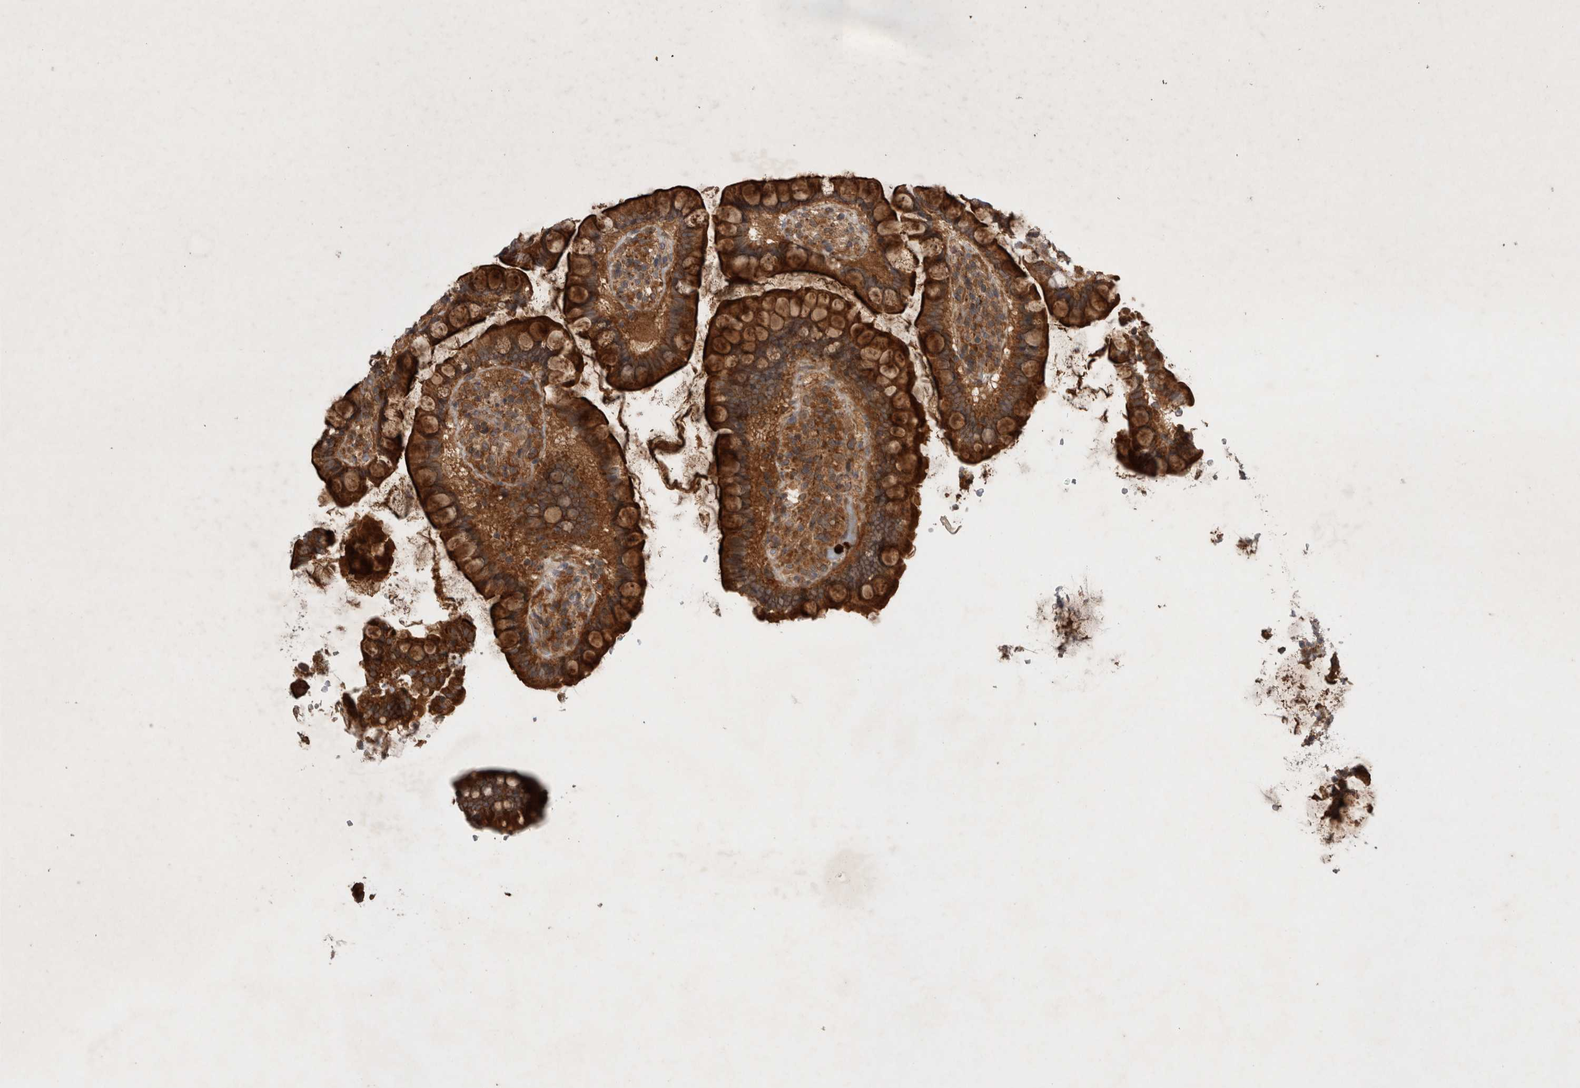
{"staining": {"intensity": "strong", "quantity": ">75%", "location": "cytoplasmic/membranous"}, "tissue": "small intestine", "cell_type": "Glandular cells", "image_type": "normal", "snomed": [{"axis": "morphology", "description": "Normal tissue, NOS"}, {"axis": "topography", "description": "Smooth muscle"}, {"axis": "topography", "description": "Small intestine"}], "caption": "An immunohistochemistry (IHC) micrograph of benign tissue is shown. Protein staining in brown highlights strong cytoplasmic/membranous positivity in small intestine within glandular cells. Using DAB (3,3'-diaminobenzidine) (brown) and hematoxylin (blue) stains, captured at high magnification using brightfield microscopy.", "gene": "PDCD2", "patient": {"sex": "female", "age": 84}}